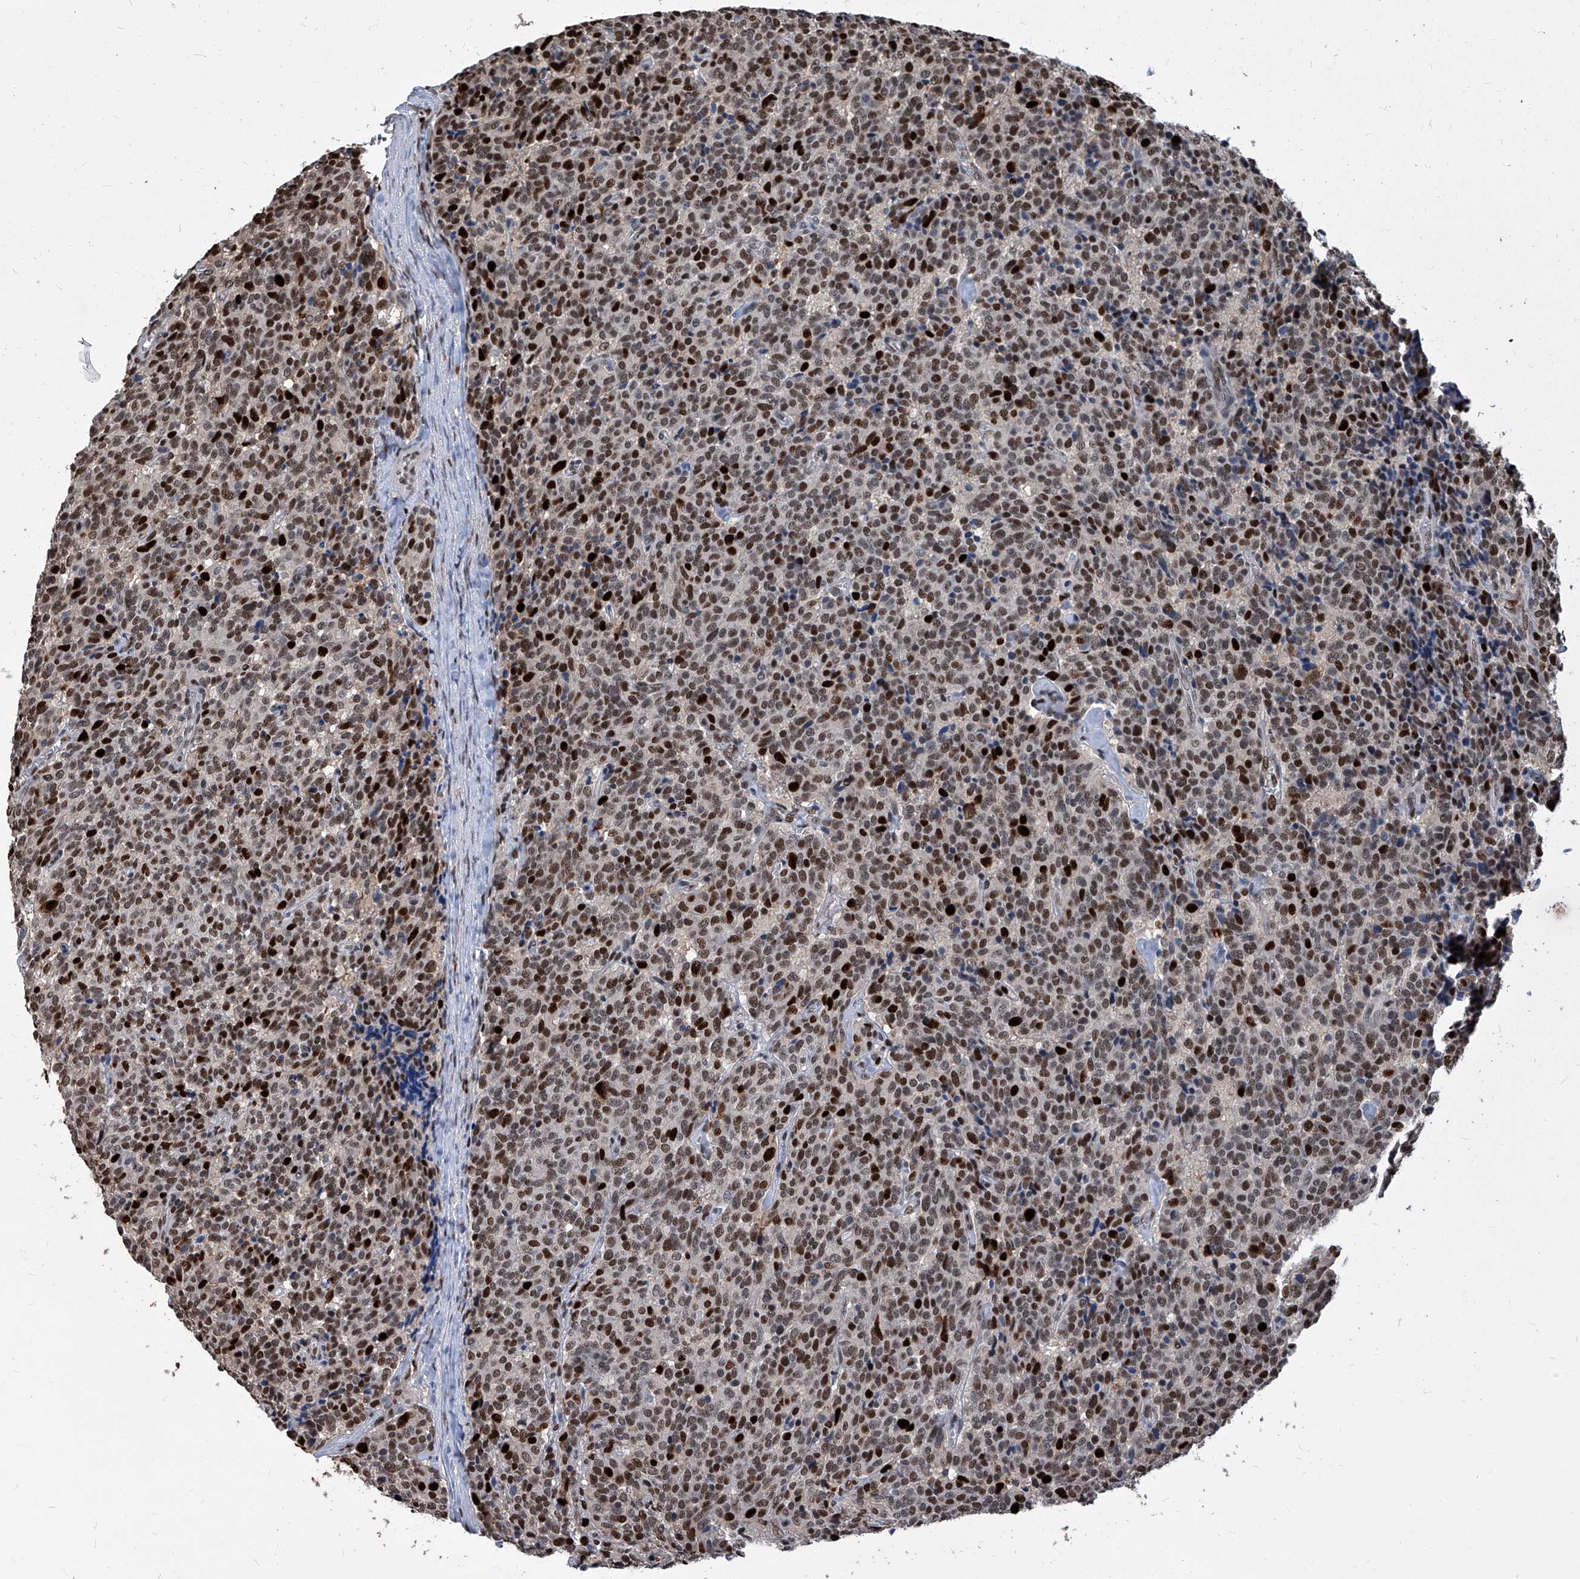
{"staining": {"intensity": "strong", "quantity": ">75%", "location": "nuclear"}, "tissue": "carcinoid", "cell_type": "Tumor cells", "image_type": "cancer", "snomed": [{"axis": "morphology", "description": "Carcinoid, malignant, NOS"}, {"axis": "topography", "description": "Lung"}], "caption": "Immunohistochemical staining of malignant carcinoid shows high levels of strong nuclear staining in approximately >75% of tumor cells.", "gene": "PCNA", "patient": {"sex": "female", "age": 46}}